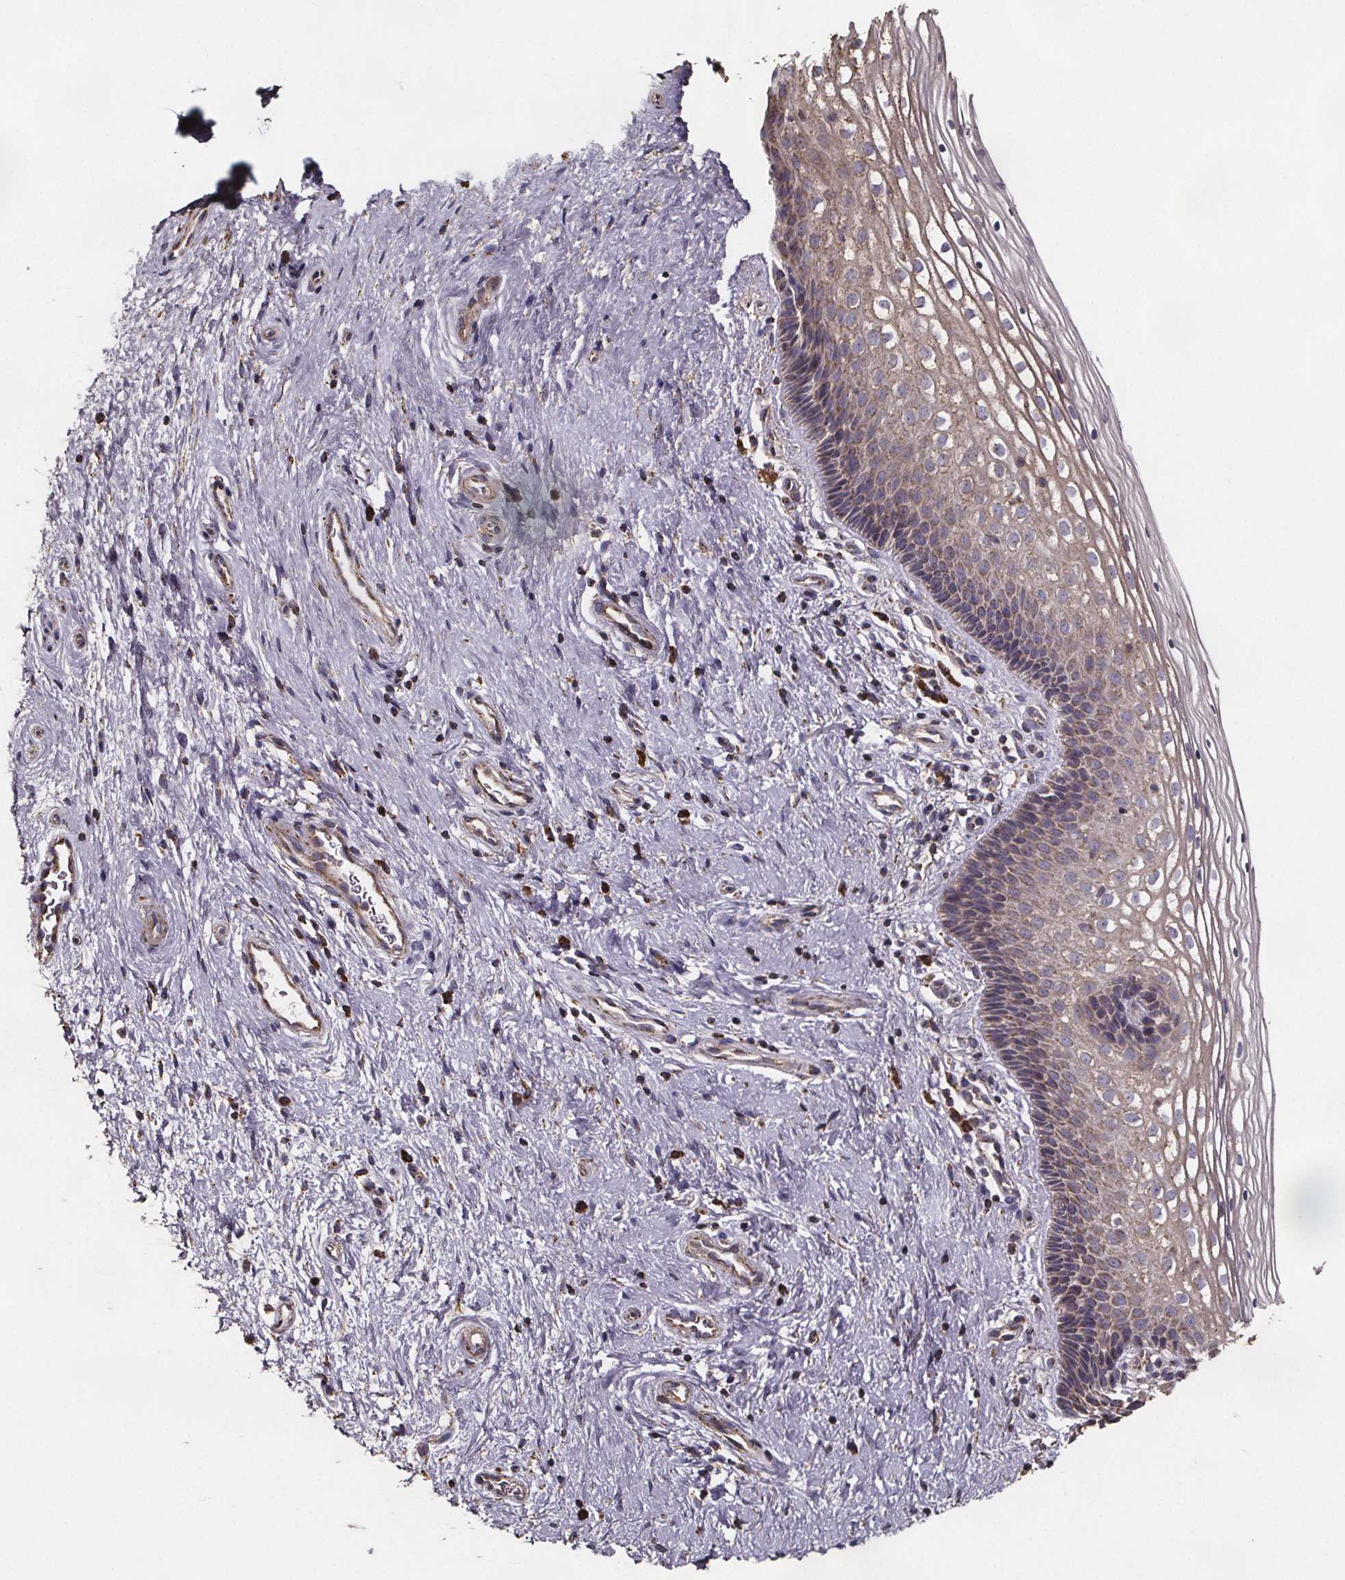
{"staining": {"intensity": "moderate", "quantity": ">75%", "location": "cytoplasmic/membranous"}, "tissue": "cervix", "cell_type": "Glandular cells", "image_type": "normal", "snomed": [{"axis": "morphology", "description": "Normal tissue, NOS"}, {"axis": "topography", "description": "Cervix"}], "caption": "Immunohistochemistry (IHC) staining of unremarkable cervix, which reveals medium levels of moderate cytoplasmic/membranous staining in approximately >75% of glandular cells indicating moderate cytoplasmic/membranous protein expression. The staining was performed using DAB (3,3'-diaminobenzidine) (brown) for protein detection and nuclei were counterstained in hematoxylin (blue).", "gene": "SLC35D2", "patient": {"sex": "female", "age": 34}}